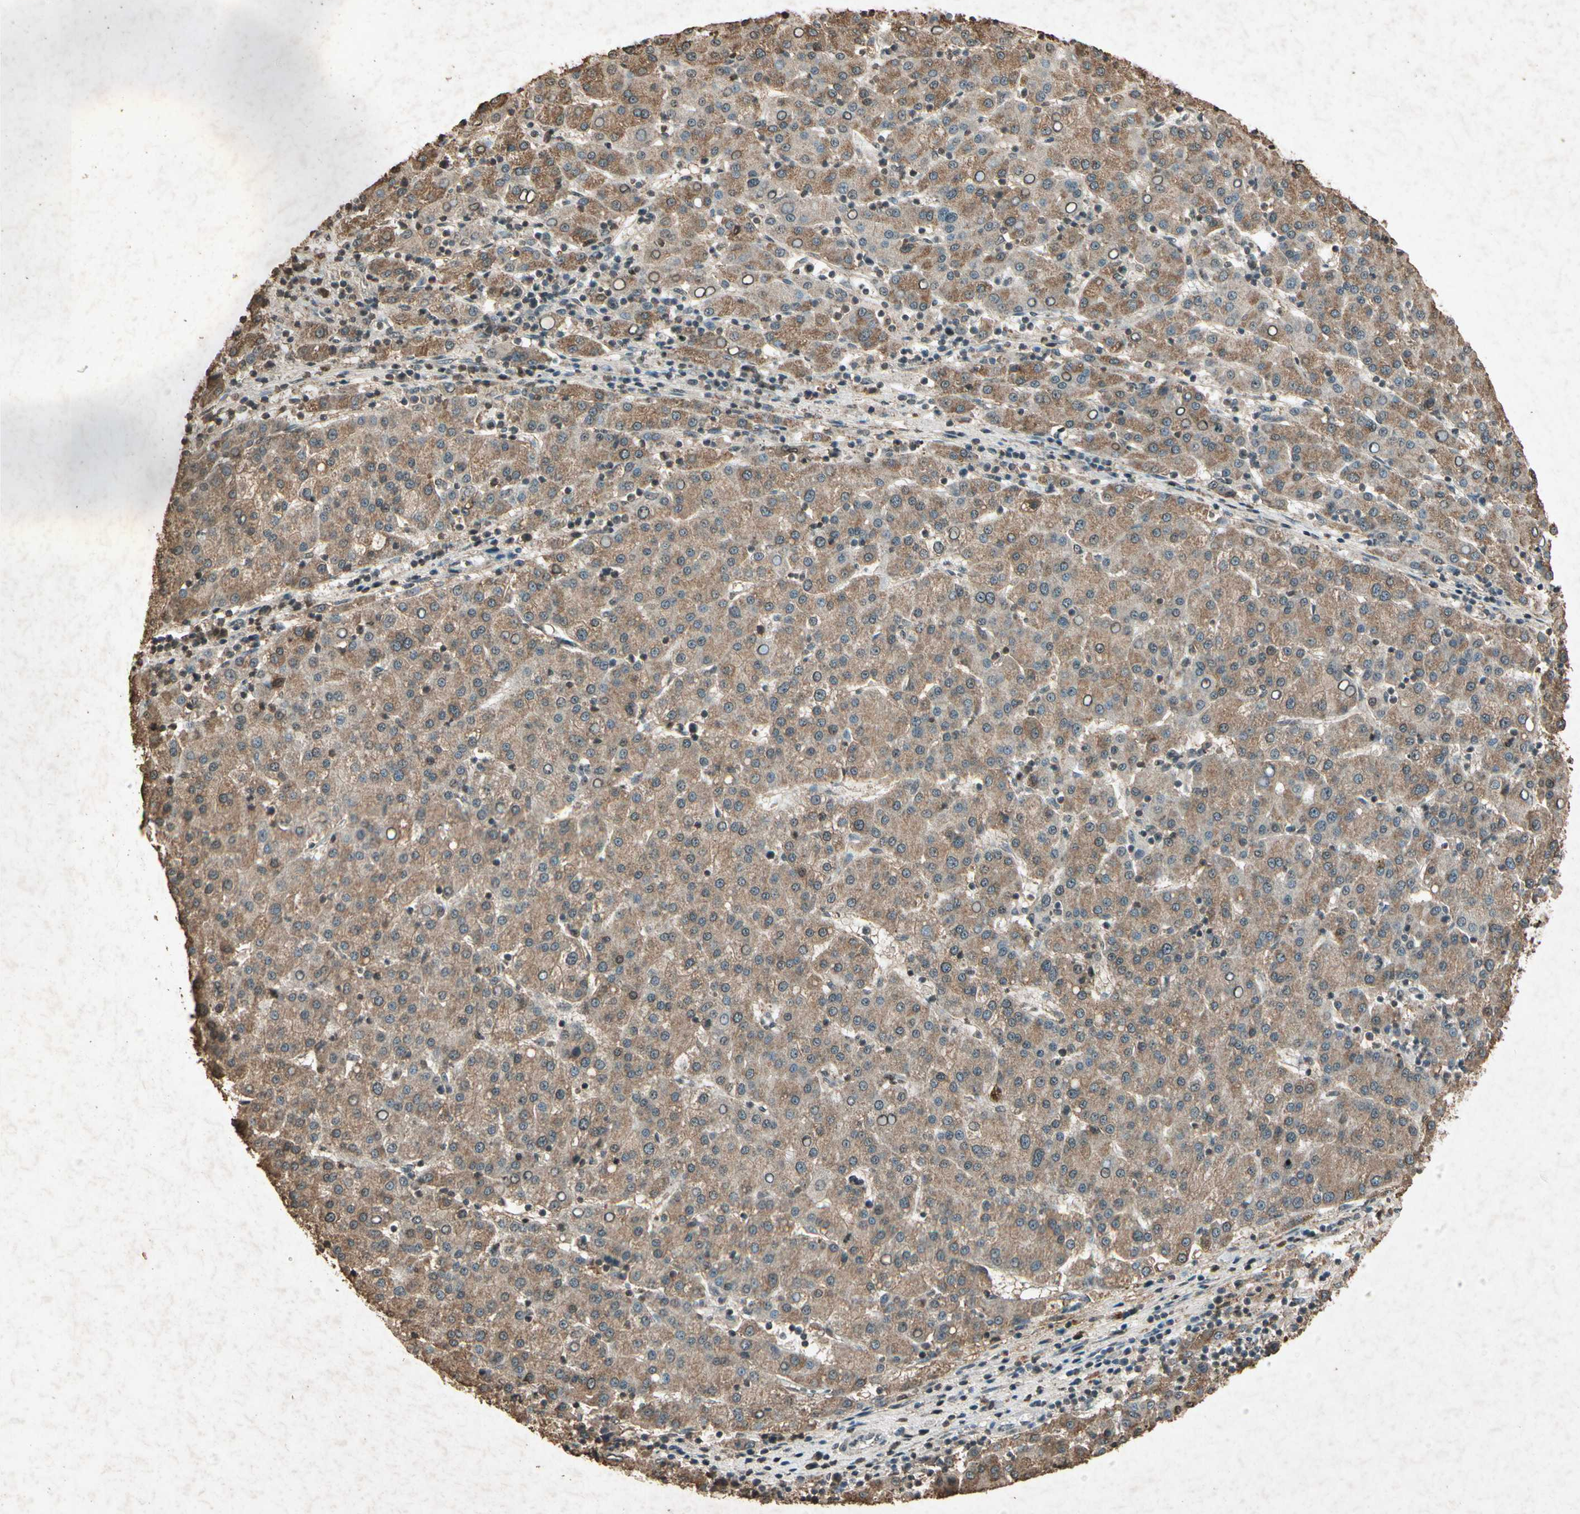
{"staining": {"intensity": "strong", "quantity": ">75%", "location": "cytoplasmic/membranous"}, "tissue": "liver cancer", "cell_type": "Tumor cells", "image_type": "cancer", "snomed": [{"axis": "morphology", "description": "Carcinoma, Hepatocellular, NOS"}, {"axis": "topography", "description": "Liver"}], "caption": "Brown immunohistochemical staining in hepatocellular carcinoma (liver) exhibits strong cytoplasmic/membranous expression in approximately >75% of tumor cells.", "gene": "GC", "patient": {"sex": "female", "age": 58}}